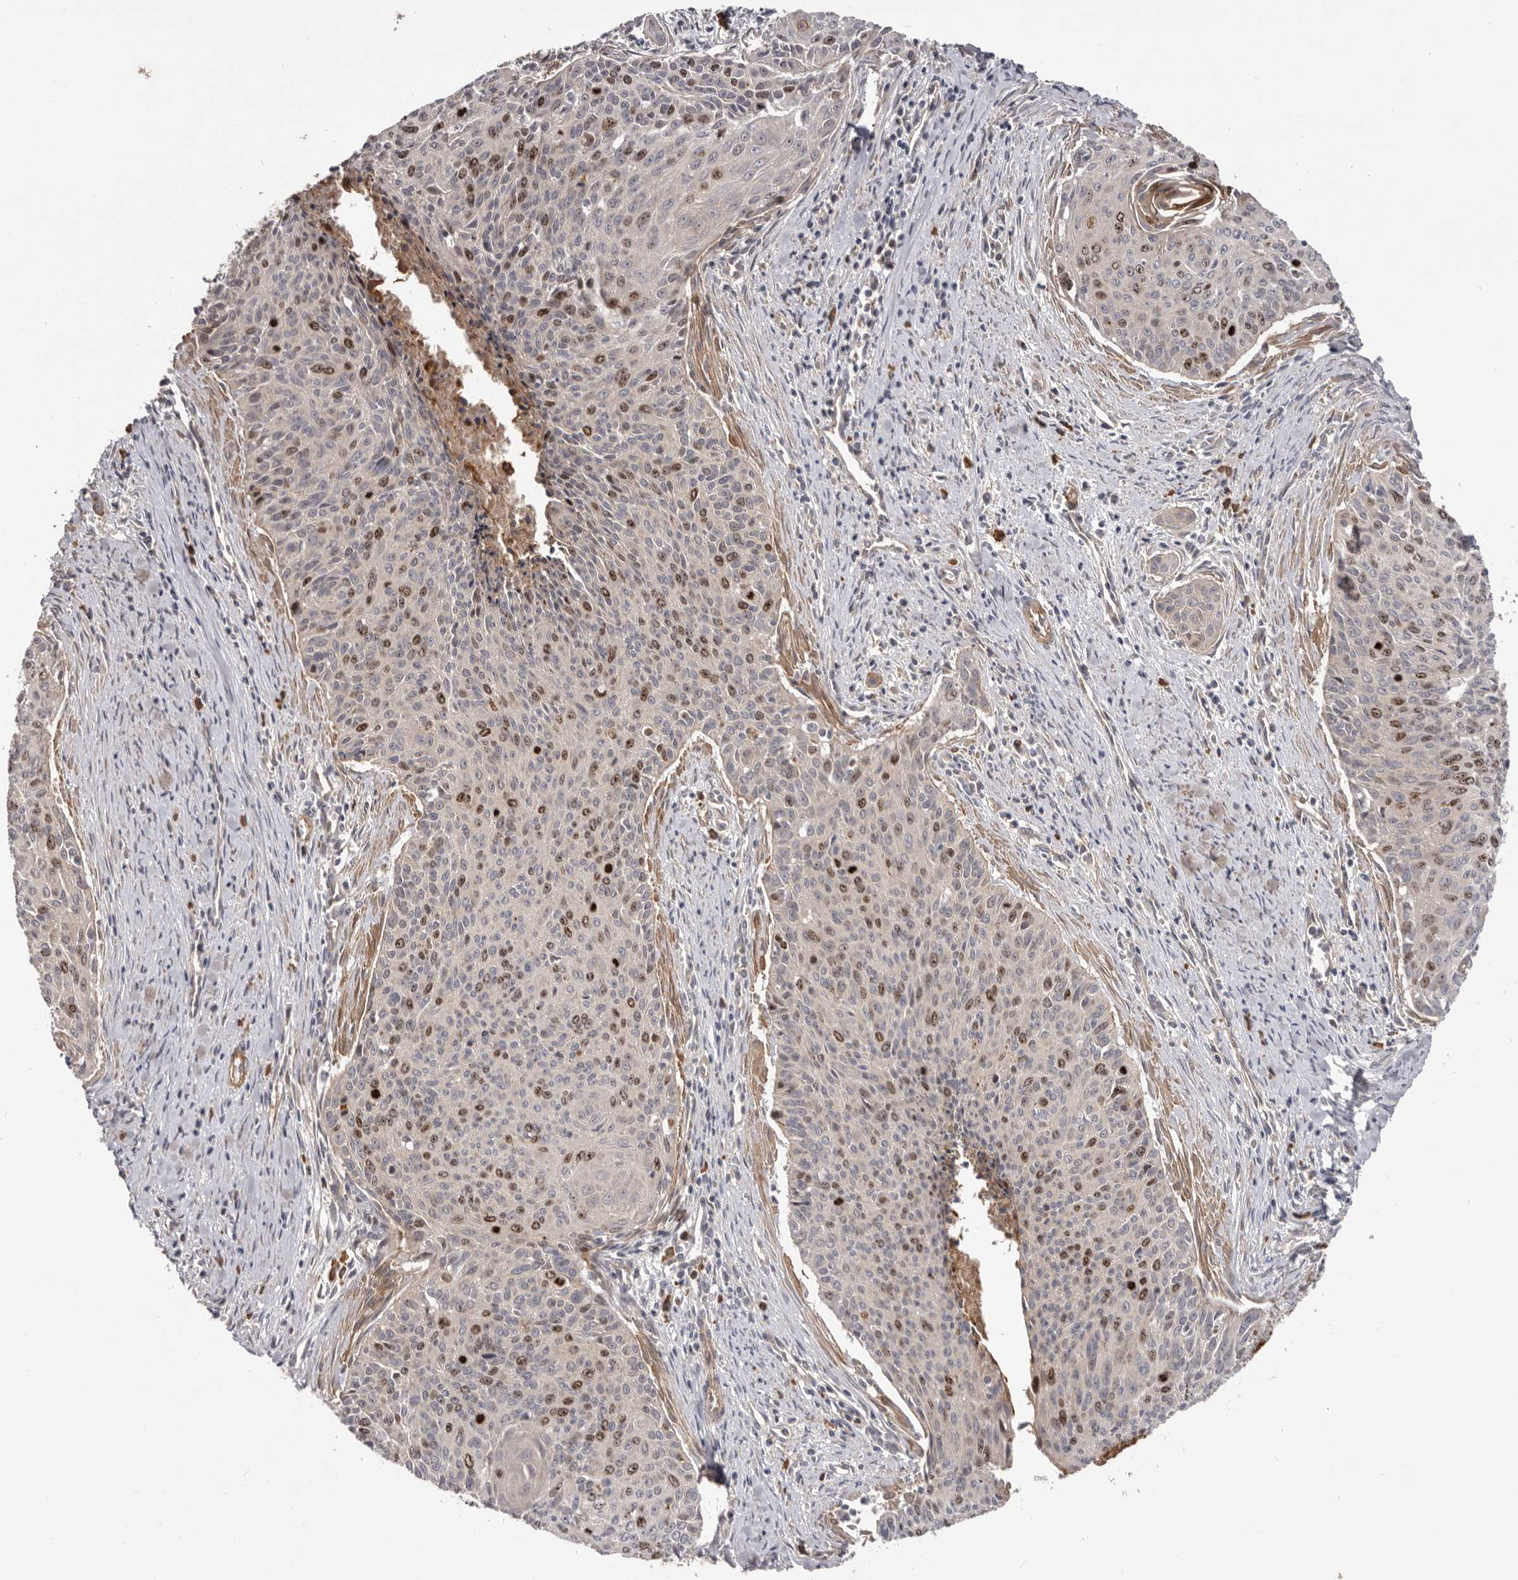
{"staining": {"intensity": "moderate", "quantity": "25%-75%", "location": "nuclear"}, "tissue": "cervical cancer", "cell_type": "Tumor cells", "image_type": "cancer", "snomed": [{"axis": "morphology", "description": "Squamous cell carcinoma, NOS"}, {"axis": "topography", "description": "Cervix"}], "caption": "Cervical cancer (squamous cell carcinoma) stained for a protein (brown) exhibits moderate nuclear positive positivity in approximately 25%-75% of tumor cells.", "gene": "CDCA8", "patient": {"sex": "female", "age": 55}}